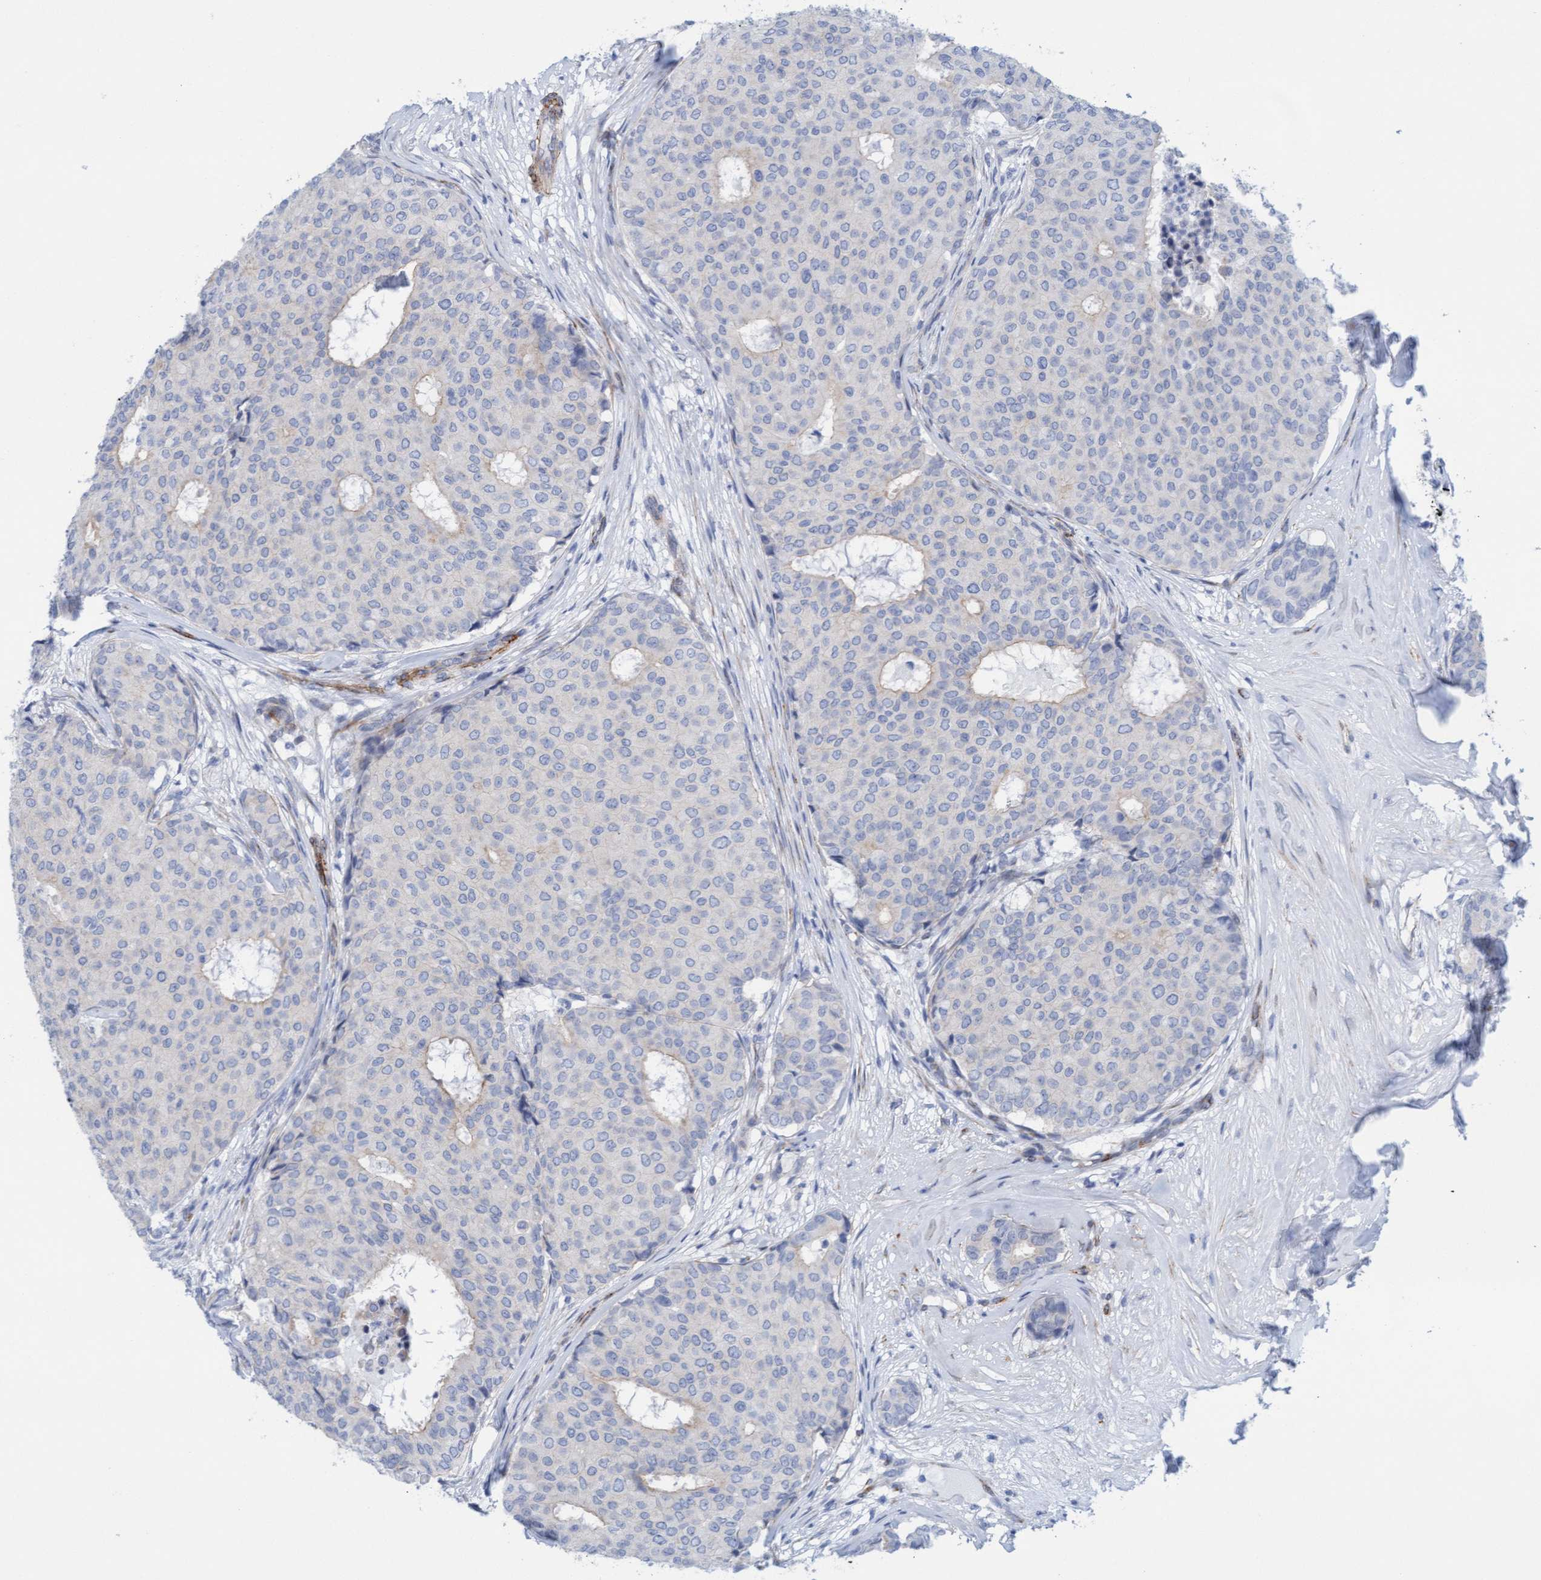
{"staining": {"intensity": "negative", "quantity": "none", "location": "none"}, "tissue": "breast cancer", "cell_type": "Tumor cells", "image_type": "cancer", "snomed": [{"axis": "morphology", "description": "Duct carcinoma"}, {"axis": "topography", "description": "Breast"}], "caption": "Tumor cells show no significant expression in breast cancer (infiltrating ductal carcinoma). (DAB (3,3'-diaminobenzidine) immunohistochemistry (IHC) with hematoxylin counter stain).", "gene": "MTFR1", "patient": {"sex": "female", "age": 75}}